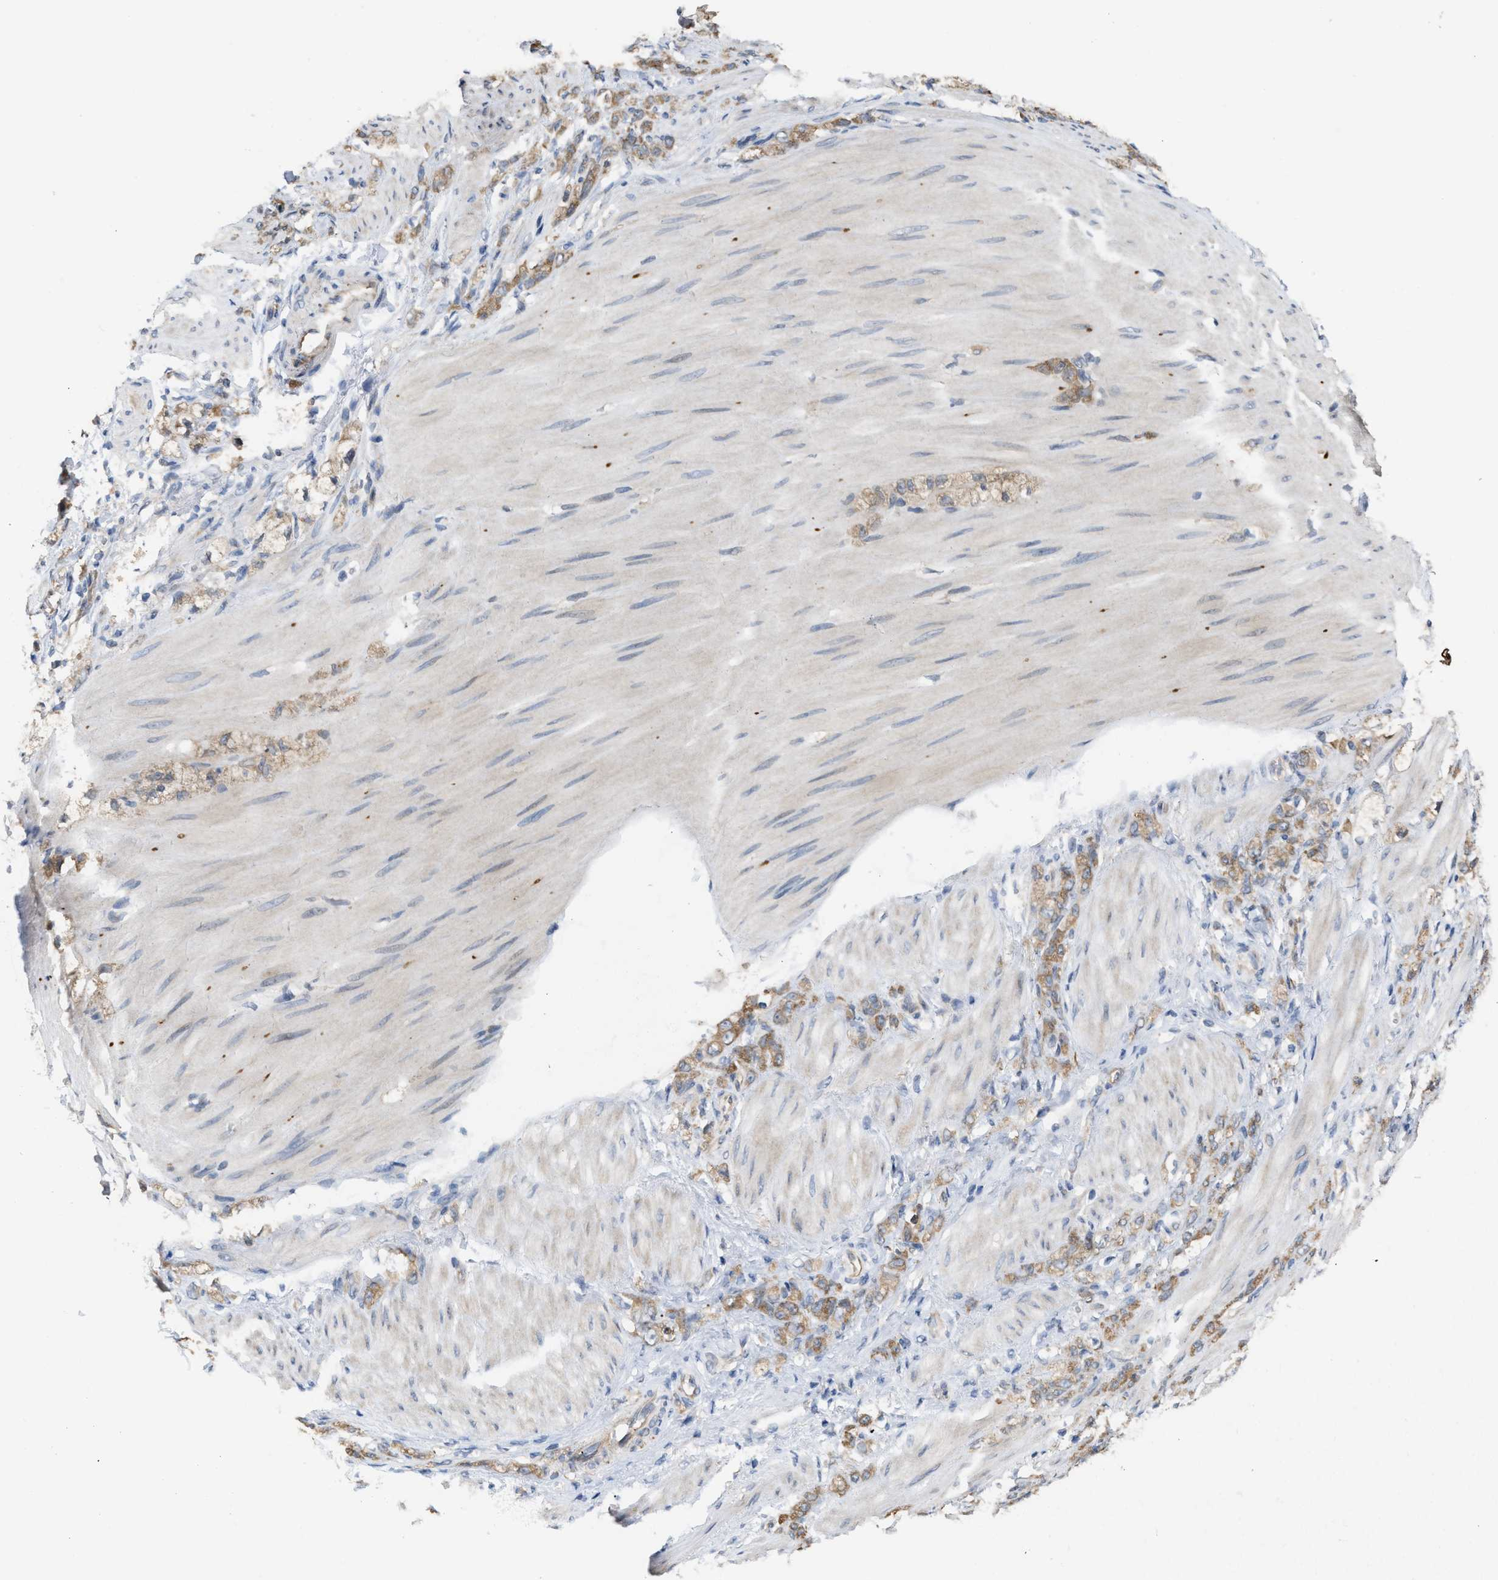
{"staining": {"intensity": "moderate", "quantity": ">75%", "location": "cytoplasmic/membranous"}, "tissue": "stomach cancer", "cell_type": "Tumor cells", "image_type": "cancer", "snomed": [{"axis": "morphology", "description": "Adenocarcinoma, NOS"}, {"axis": "topography", "description": "Stomach"}], "caption": "Stomach cancer (adenocarcinoma) tissue demonstrates moderate cytoplasmic/membranous staining in approximately >75% of tumor cells", "gene": "CSNK1A1", "patient": {"sex": "male", "age": 82}}